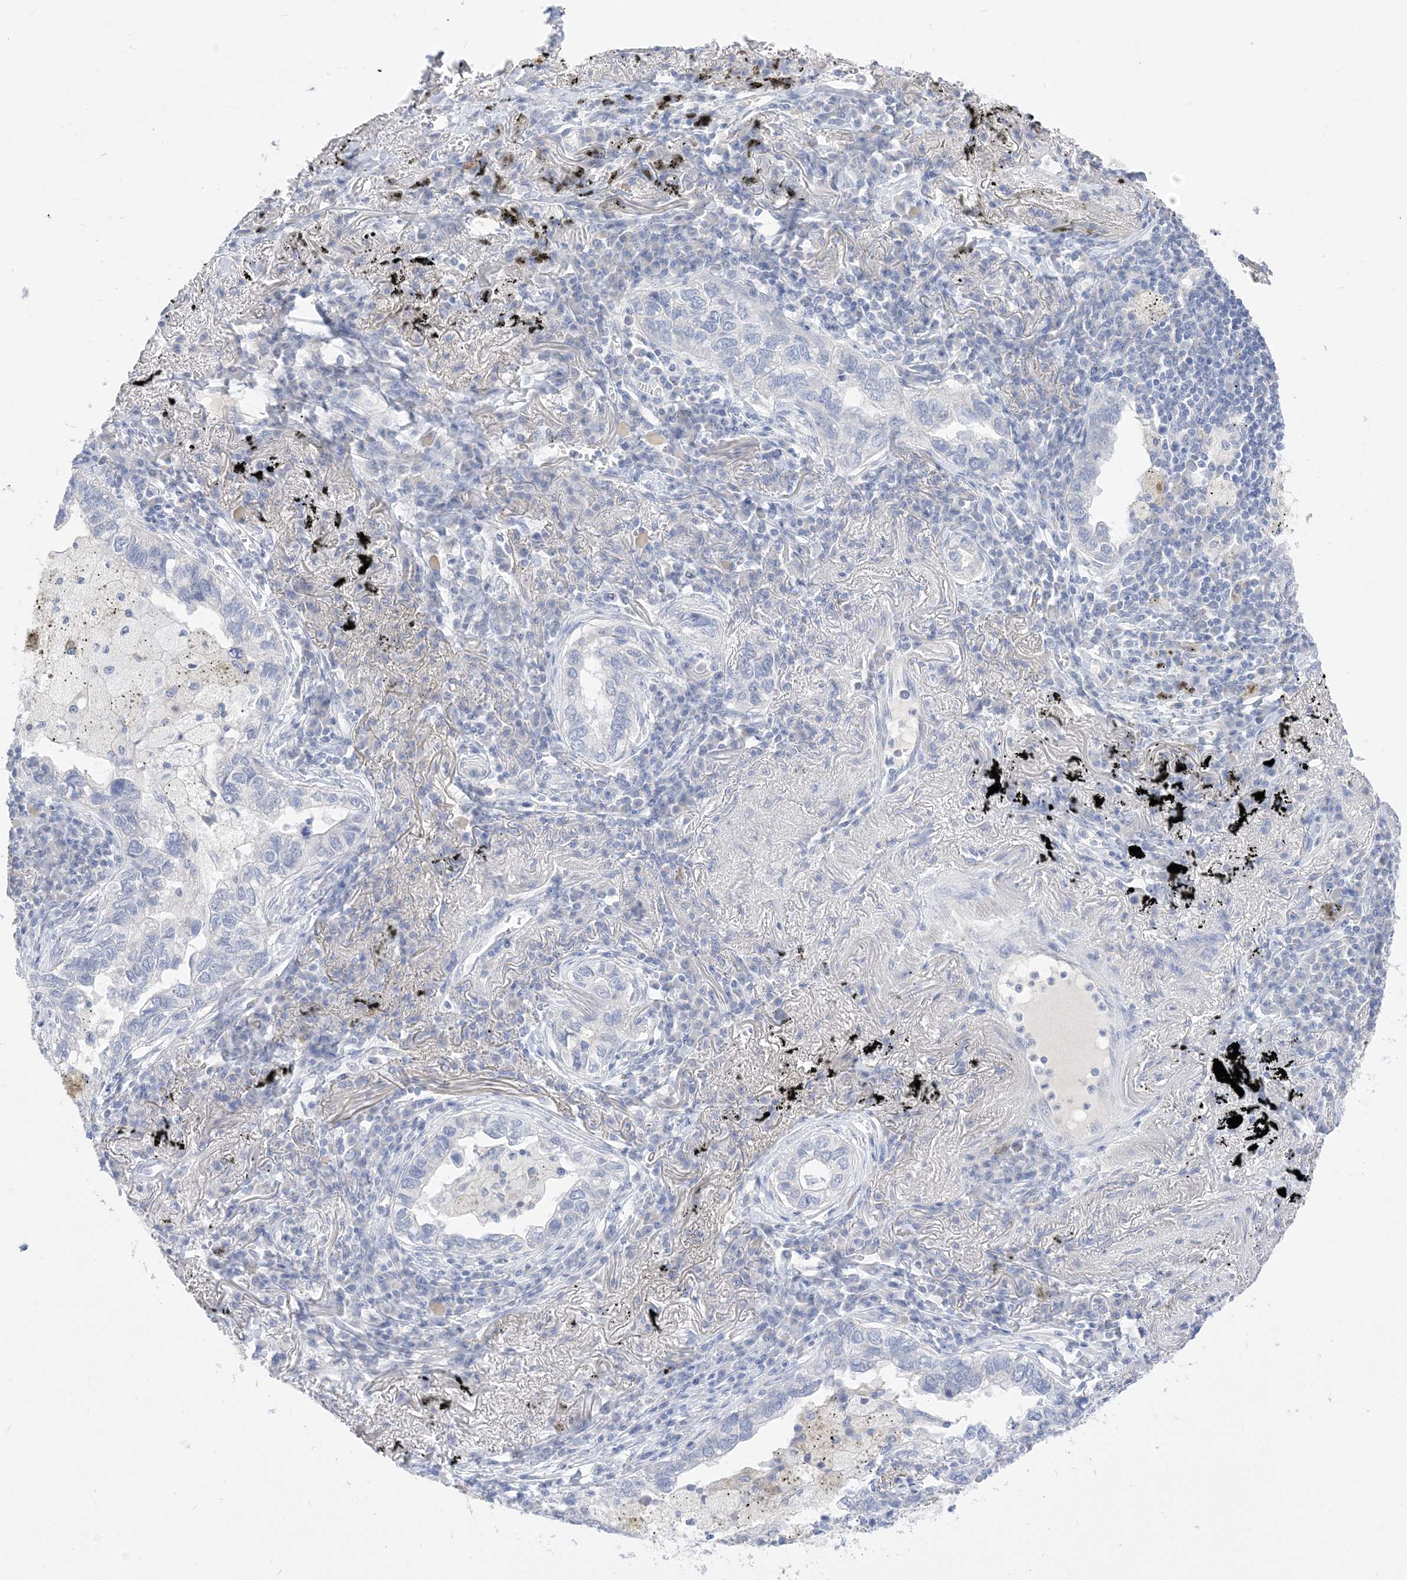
{"staining": {"intensity": "negative", "quantity": "none", "location": "none"}, "tissue": "lung cancer", "cell_type": "Tumor cells", "image_type": "cancer", "snomed": [{"axis": "morphology", "description": "Adenocarcinoma, NOS"}, {"axis": "topography", "description": "Lung"}], "caption": "The photomicrograph demonstrates no significant staining in tumor cells of adenocarcinoma (lung).", "gene": "MUC17", "patient": {"sex": "male", "age": 65}}